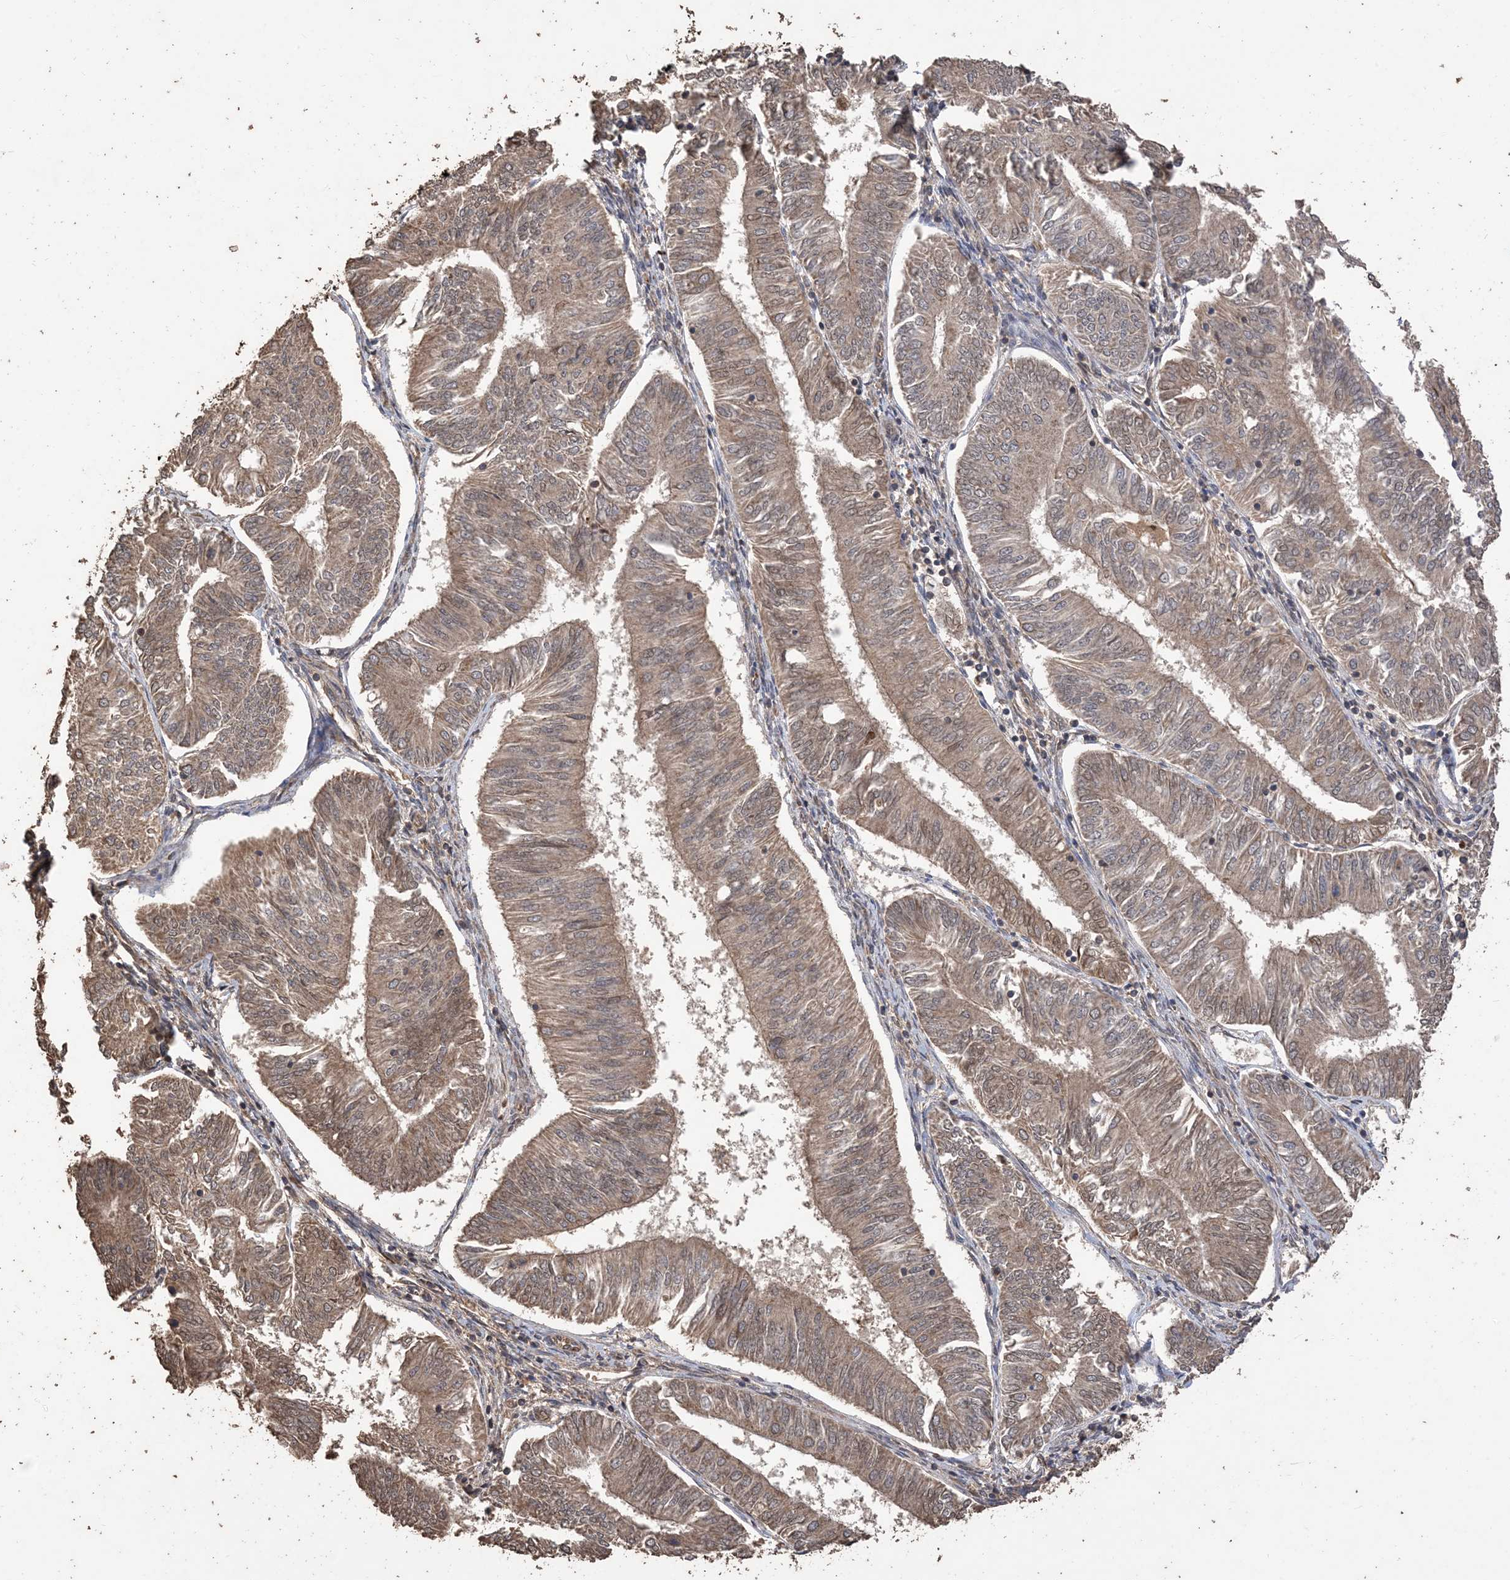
{"staining": {"intensity": "moderate", "quantity": ">75%", "location": "cytoplasmic/membranous"}, "tissue": "endometrial cancer", "cell_type": "Tumor cells", "image_type": "cancer", "snomed": [{"axis": "morphology", "description": "Adenocarcinoma, NOS"}, {"axis": "topography", "description": "Endometrium"}], "caption": "IHC of adenocarcinoma (endometrial) reveals medium levels of moderate cytoplasmic/membranous expression in about >75% of tumor cells.", "gene": "ZKSCAN5", "patient": {"sex": "female", "age": 58}}